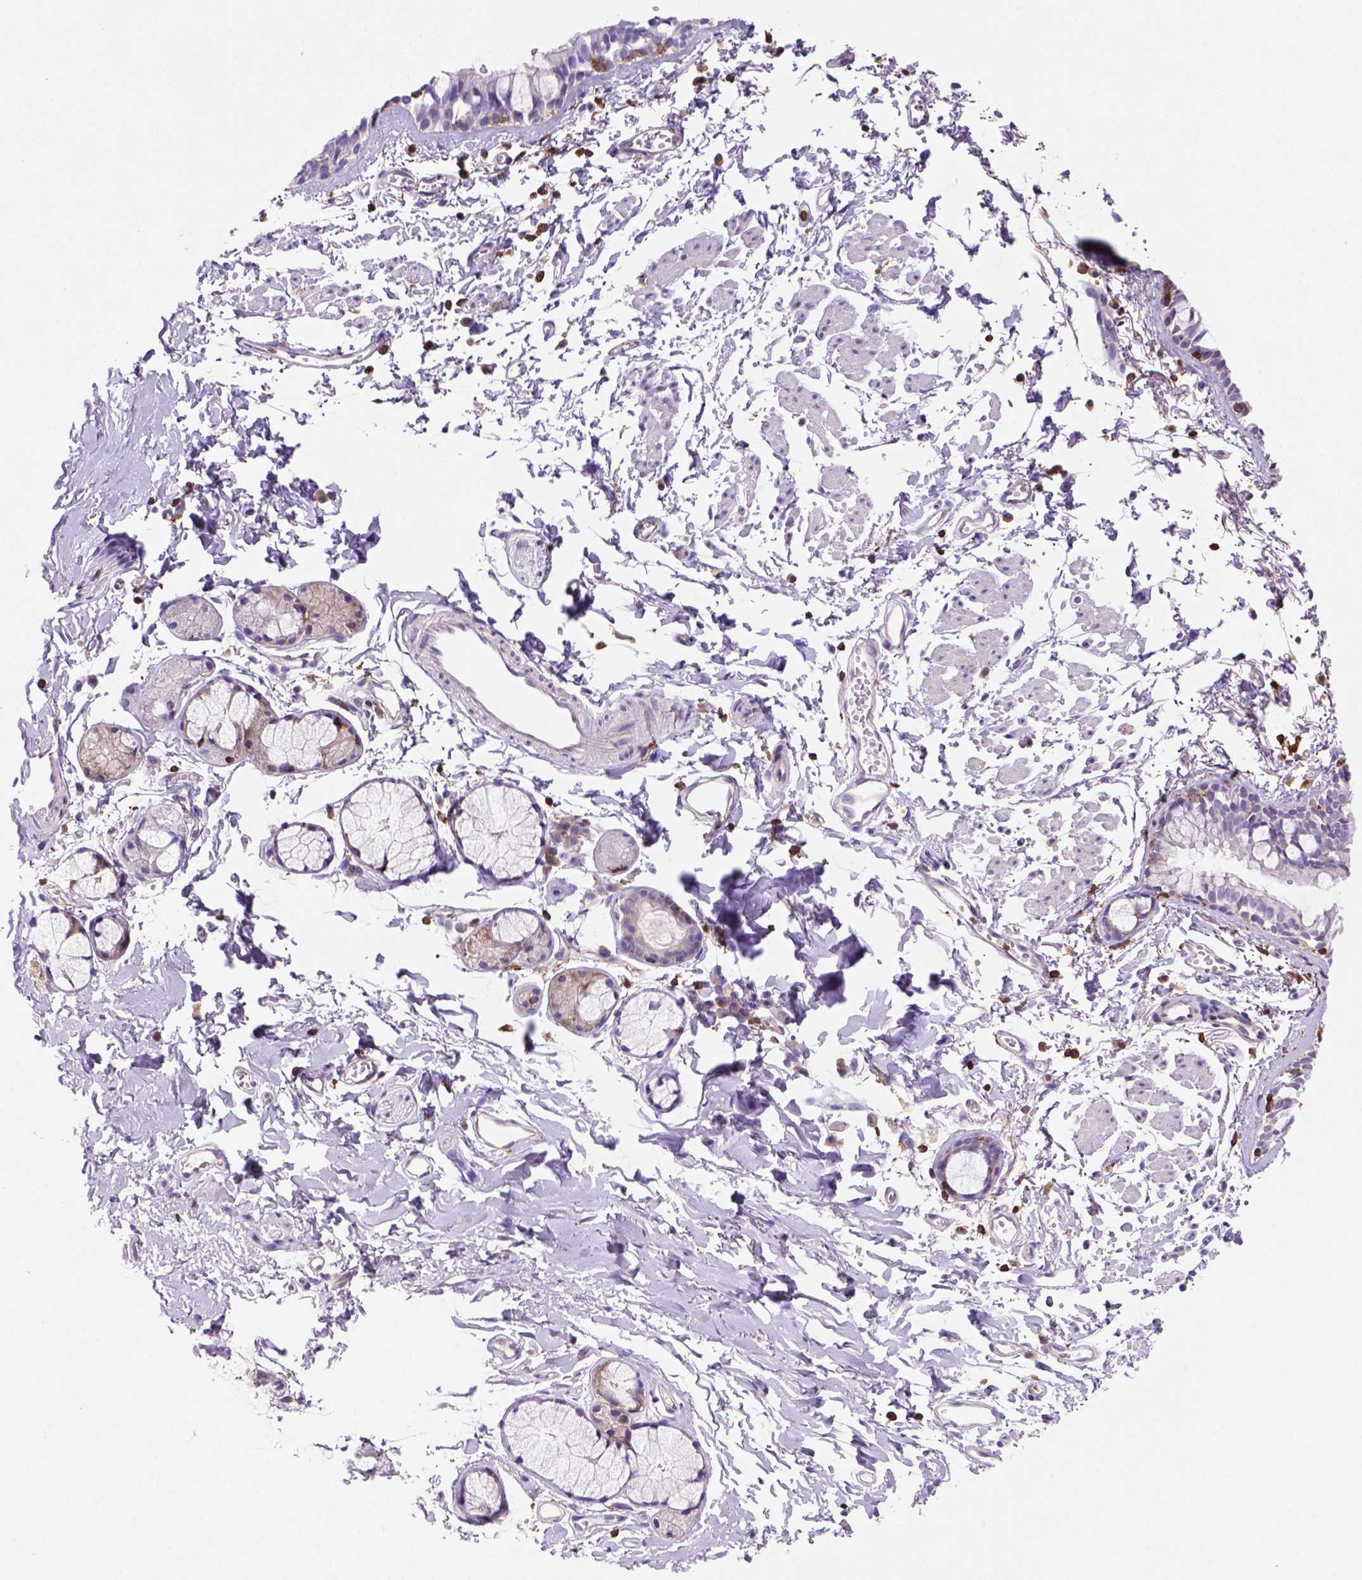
{"staining": {"intensity": "negative", "quantity": "none", "location": "none"}, "tissue": "bronchus", "cell_type": "Respiratory epithelial cells", "image_type": "normal", "snomed": [{"axis": "morphology", "description": "Normal tissue, NOS"}, {"axis": "topography", "description": "Cartilage tissue"}, {"axis": "topography", "description": "Bronchus"}], "caption": "This is a photomicrograph of IHC staining of unremarkable bronchus, which shows no staining in respiratory epithelial cells.", "gene": "INPP5D", "patient": {"sex": "female", "age": 59}}